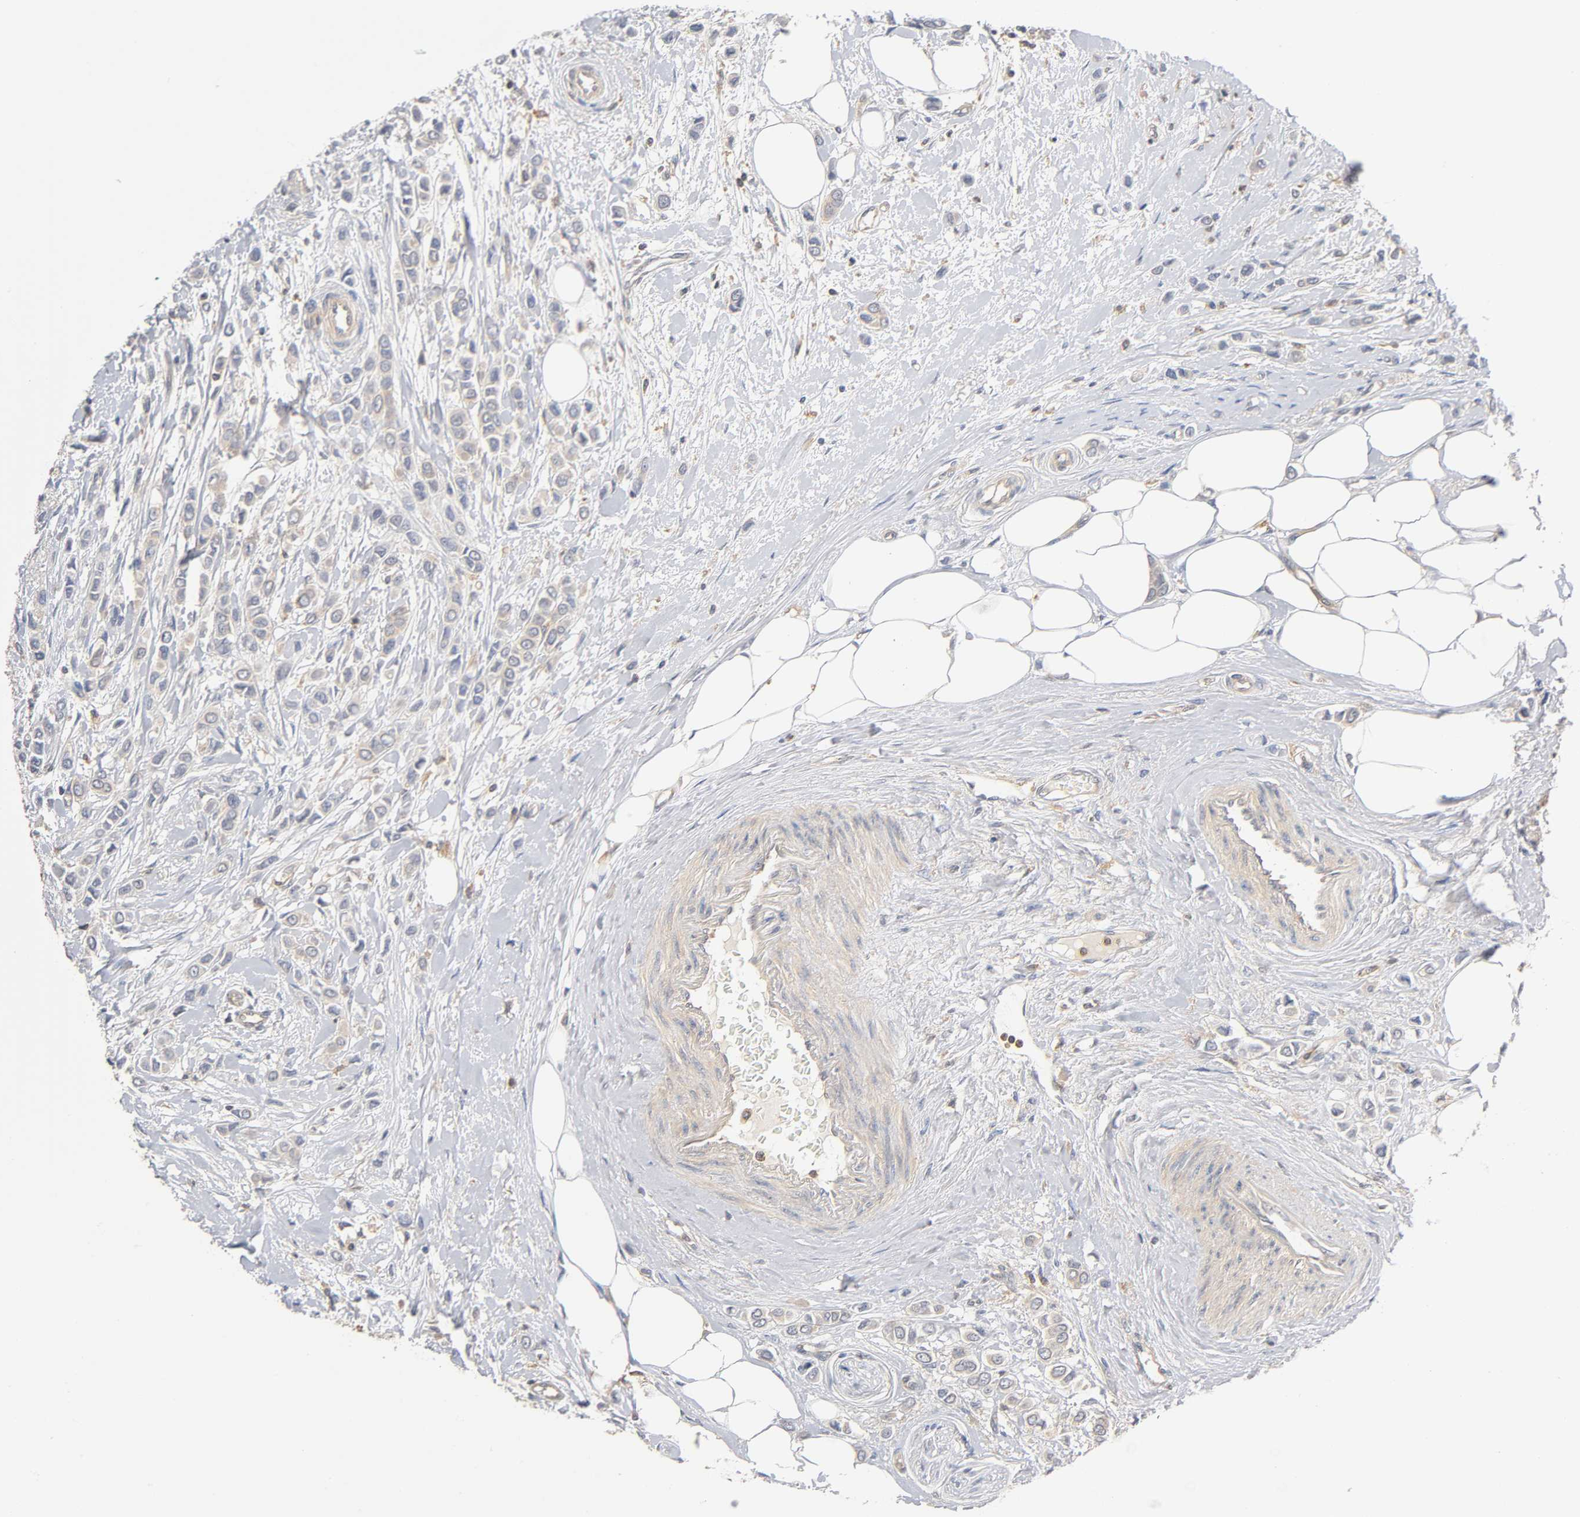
{"staining": {"intensity": "moderate", "quantity": "25%-75%", "location": "cytoplasmic/membranous"}, "tissue": "breast cancer", "cell_type": "Tumor cells", "image_type": "cancer", "snomed": [{"axis": "morphology", "description": "Lobular carcinoma"}, {"axis": "topography", "description": "Breast"}], "caption": "A histopathology image of human breast cancer (lobular carcinoma) stained for a protein shows moderate cytoplasmic/membranous brown staining in tumor cells.", "gene": "ACTR2", "patient": {"sex": "female", "age": 51}}